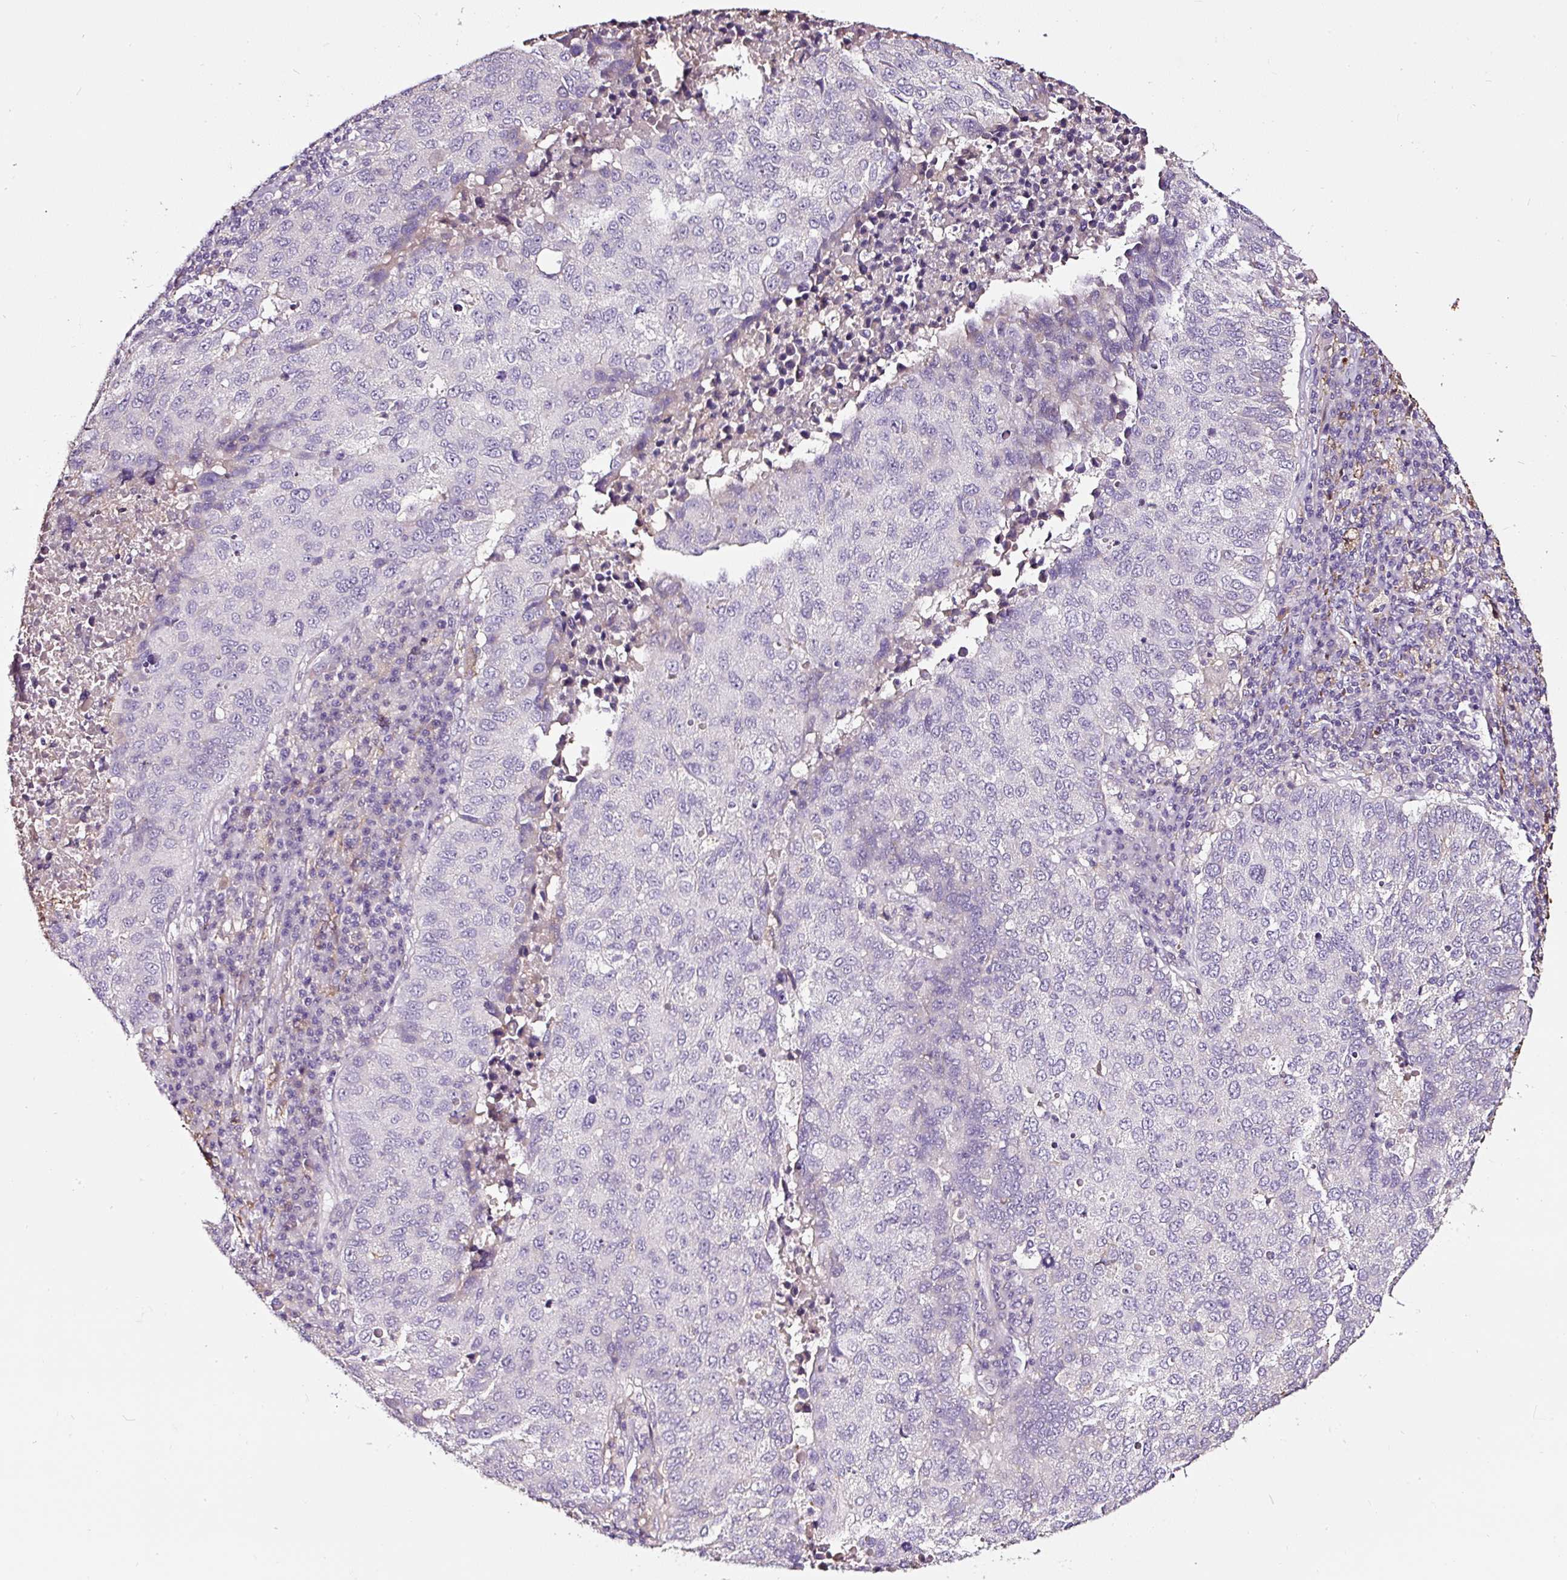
{"staining": {"intensity": "negative", "quantity": "none", "location": "none"}, "tissue": "lung cancer", "cell_type": "Tumor cells", "image_type": "cancer", "snomed": [{"axis": "morphology", "description": "Squamous cell carcinoma, NOS"}, {"axis": "topography", "description": "Lung"}], "caption": "IHC micrograph of lung squamous cell carcinoma stained for a protein (brown), which shows no staining in tumor cells. (Stains: DAB (3,3'-diaminobenzidine) immunohistochemistry with hematoxylin counter stain, Microscopy: brightfield microscopy at high magnification).", "gene": "LRRC24", "patient": {"sex": "male", "age": 73}}